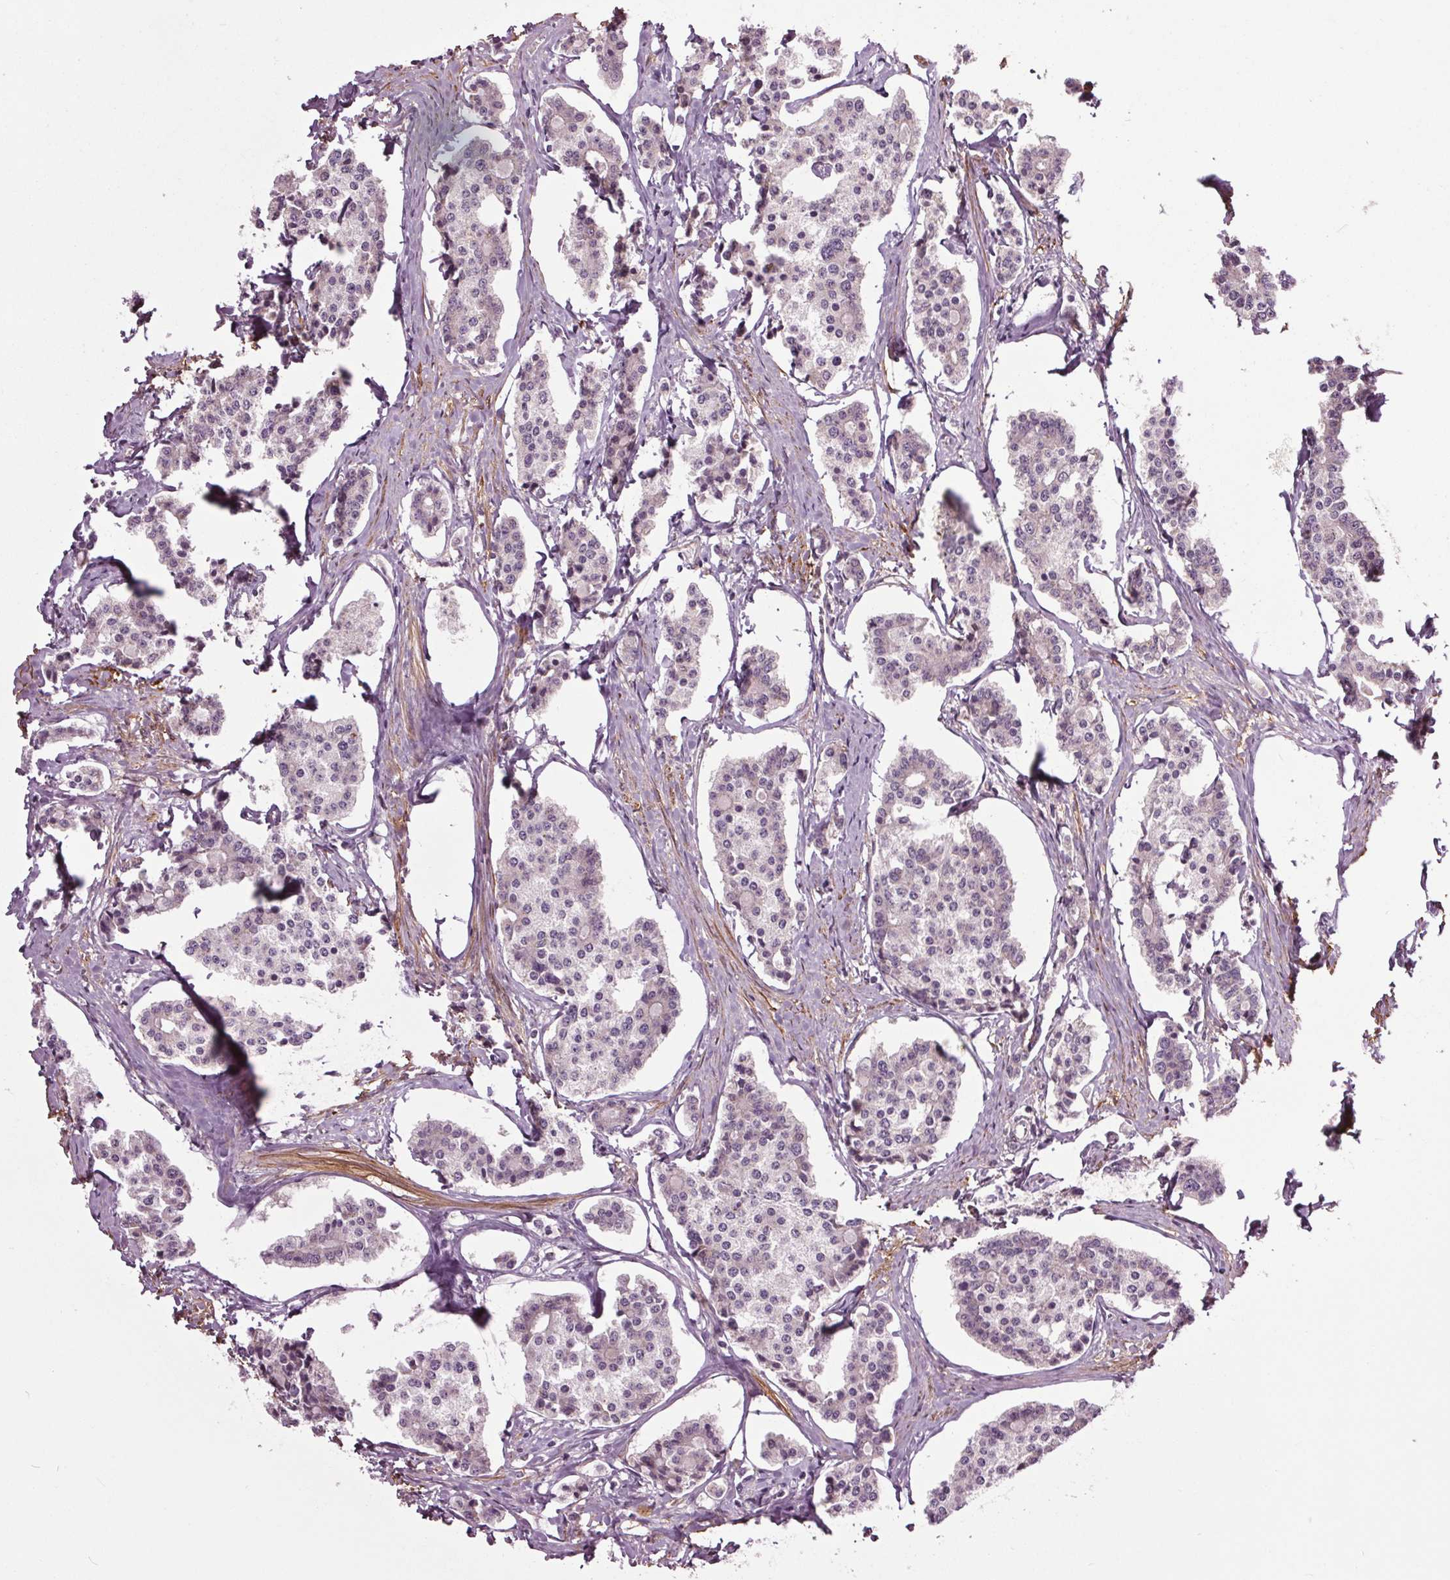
{"staining": {"intensity": "negative", "quantity": "none", "location": "none"}, "tissue": "carcinoid", "cell_type": "Tumor cells", "image_type": "cancer", "snomed": [{"axis": "morphology", "description": "Carcinoid, malignant, NOS"}, {"axis": "topography", "description": "Small intestine"}], "caption": "DAB (3,3'-diaminobenzidine) immunohistochemical staining of human malignant carcinoid shows no significant expression in tumor cells.", "gene": "HAUS5", "patient": {"sex": "female", "age": 65}}